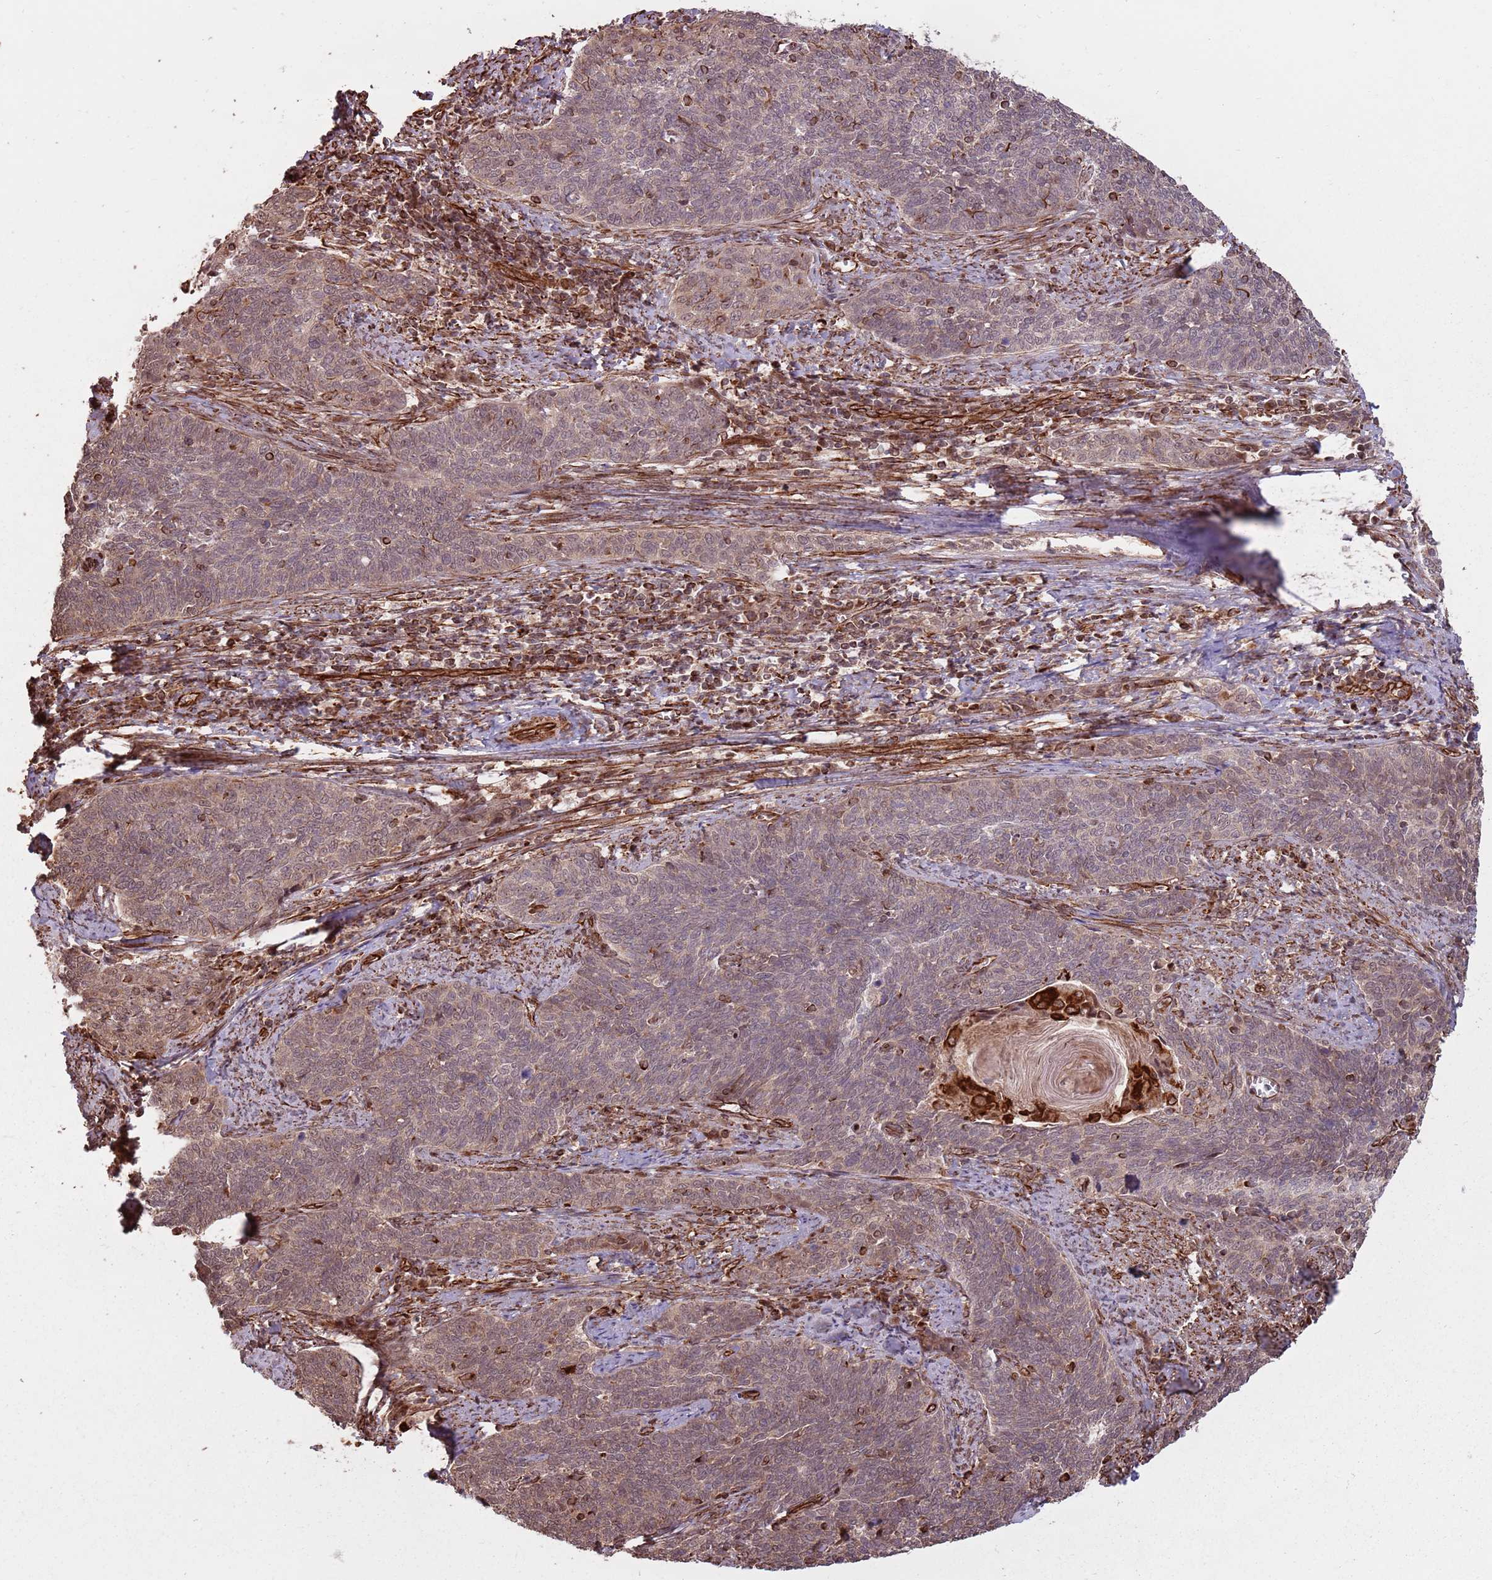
{"staining": {"intensity": "weak", "quantity": ">75%", "location": "cytoplasmic/membranous,nuclear"}, "tissue": "cervical cancer", "cell_type": "Tumor cells", "image_type": "cancer", "snomed": [{"axis": "morphology", "description": "Squamous cell carcinoma, NOS"}, {"axis": "topography", "description": "Cervix"}], "caption": "About >75% of tumor cells in human cervical cancer display weak cytoplasmic/membranous and nuclear protein positivity as visualized by brown immunohistochemical staining.", "gene": "ADAMTS3", "patient": {"sex": "female", "age": 39}}